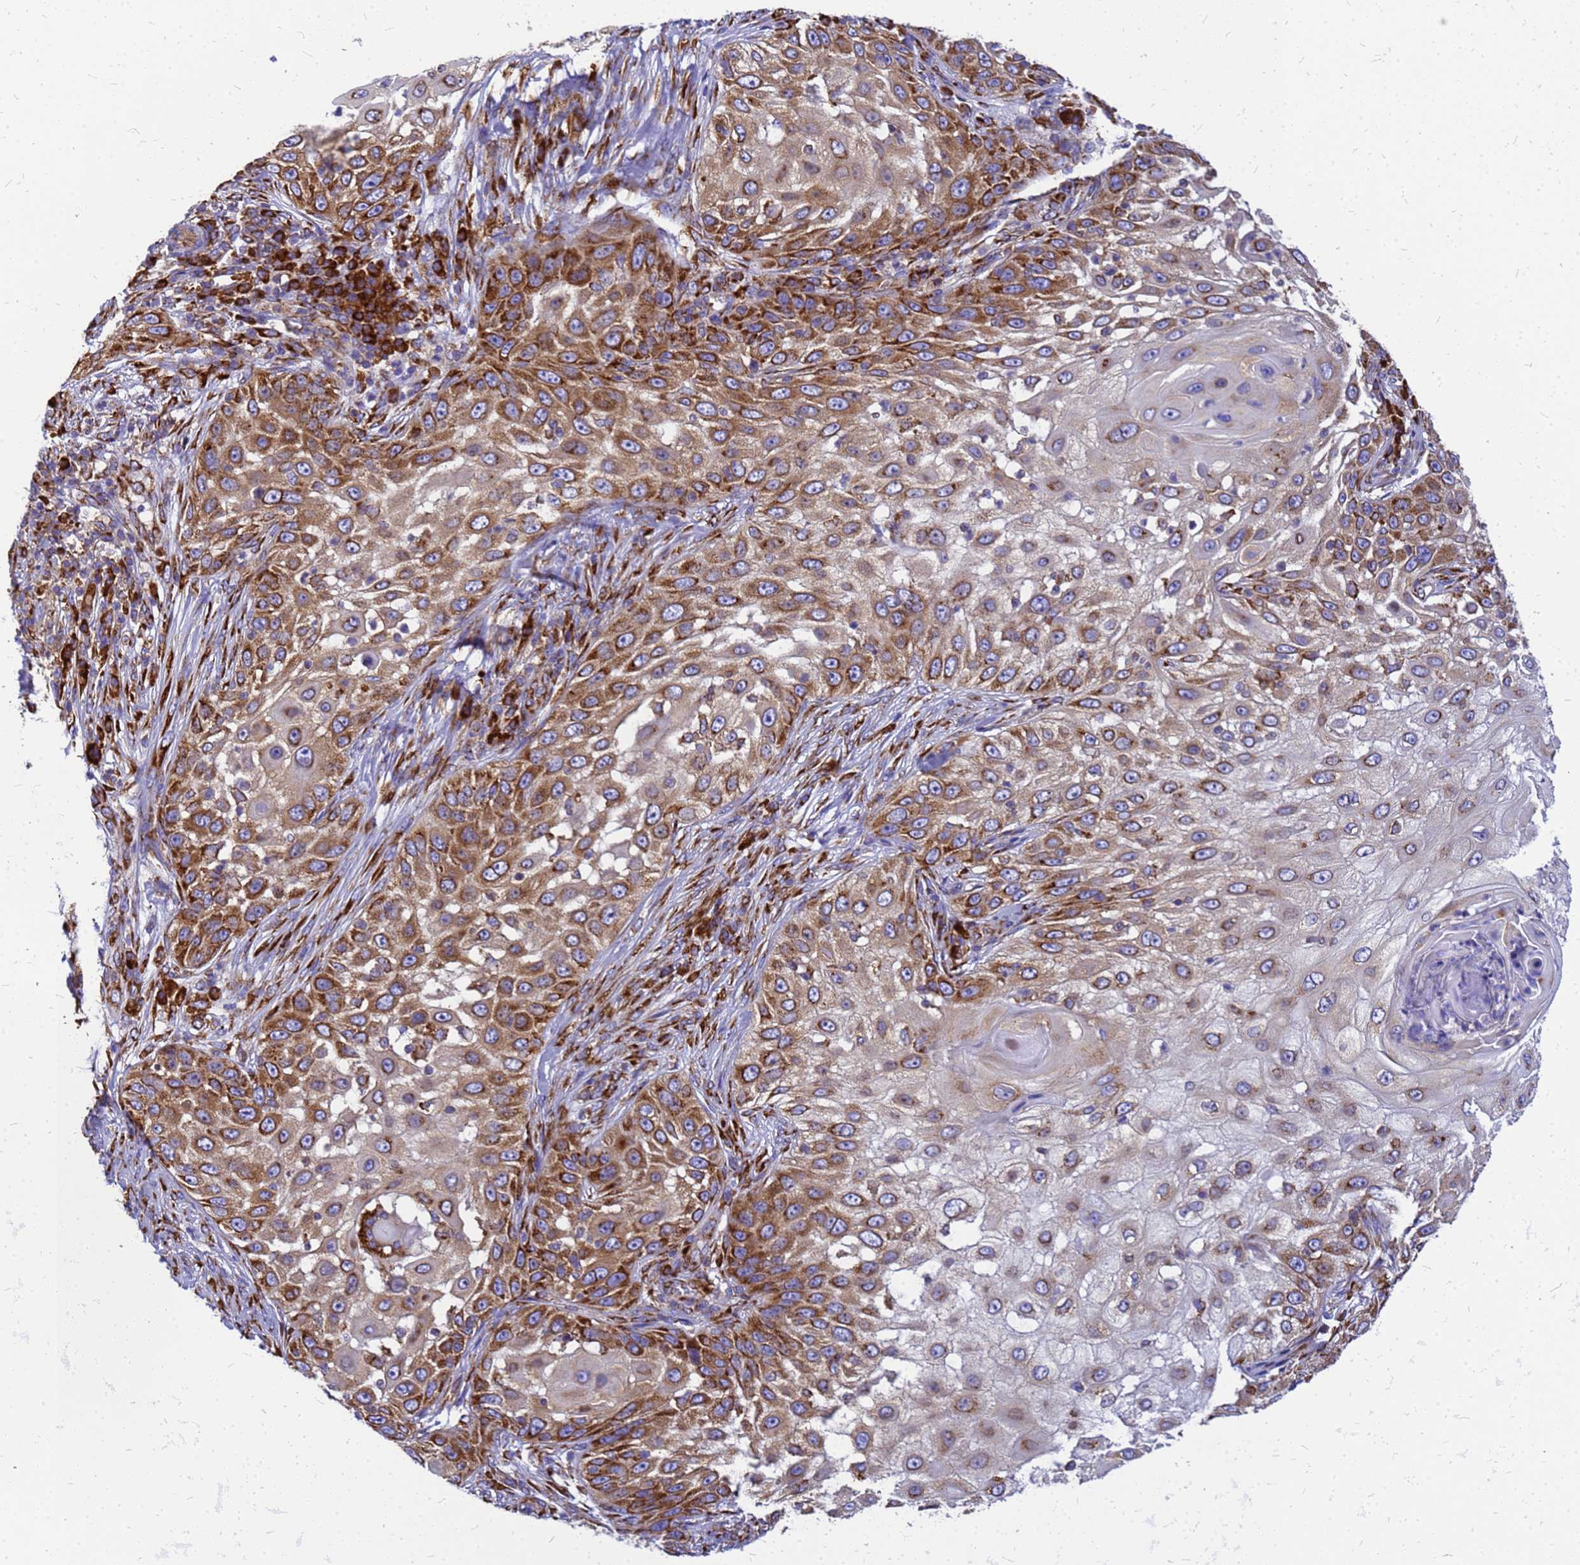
{"staining": {"intensity": "strong", "quantity": "25%-75%", "location": "cytoplasmic/membranous"}, "tissue": "skin cancer", "cell_type": "Tumor cells", "image_type": "cancer", "snomed": [{"axis": "morphology", "description": "Squamous cell carcinoma, NOS"}, {"axis": "topography", "description": "Skin"}], "caption": "Skin cancer (squamous cell carcinoma) stained for a protein displays strong cytoplasmic/membranous positivity in tumor cells.", "gene": "EEF1D", "patient": {"sex": "female", "age": 44}}